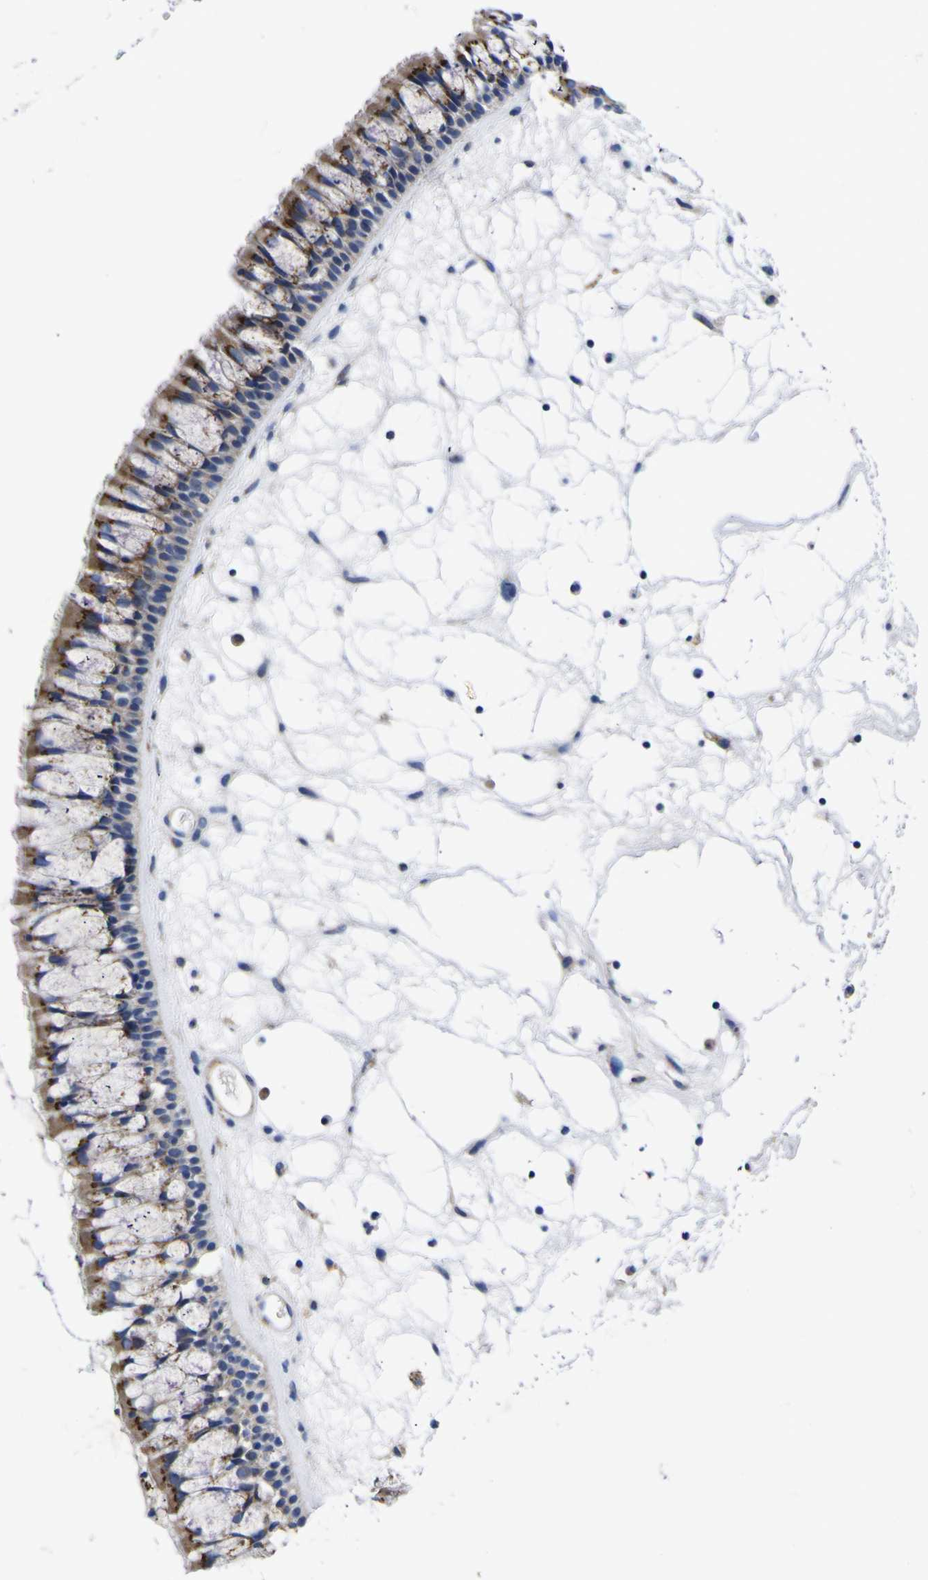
{"staining": {"intensity": "moderate", "quantity": "25%-75%", "location": "cytoplasmic/membranous"}, "tissue": "nasopharynx", "cell_type": "Respiratory epithelial cells", "image_type": "normal", "snomed": [{"axis": "morphology", "description": "Normal tissue, NOS"}, {"axis": "topography", "description": "Nasopharynx"}], "caption": "A brown stain labels moderate cytoplasmic/membranous positivity of a protein in respiratory epithelial cells of normal nasopharynx.", "gene": "COA1", "patient": {"sex": "male", "age": 74}}